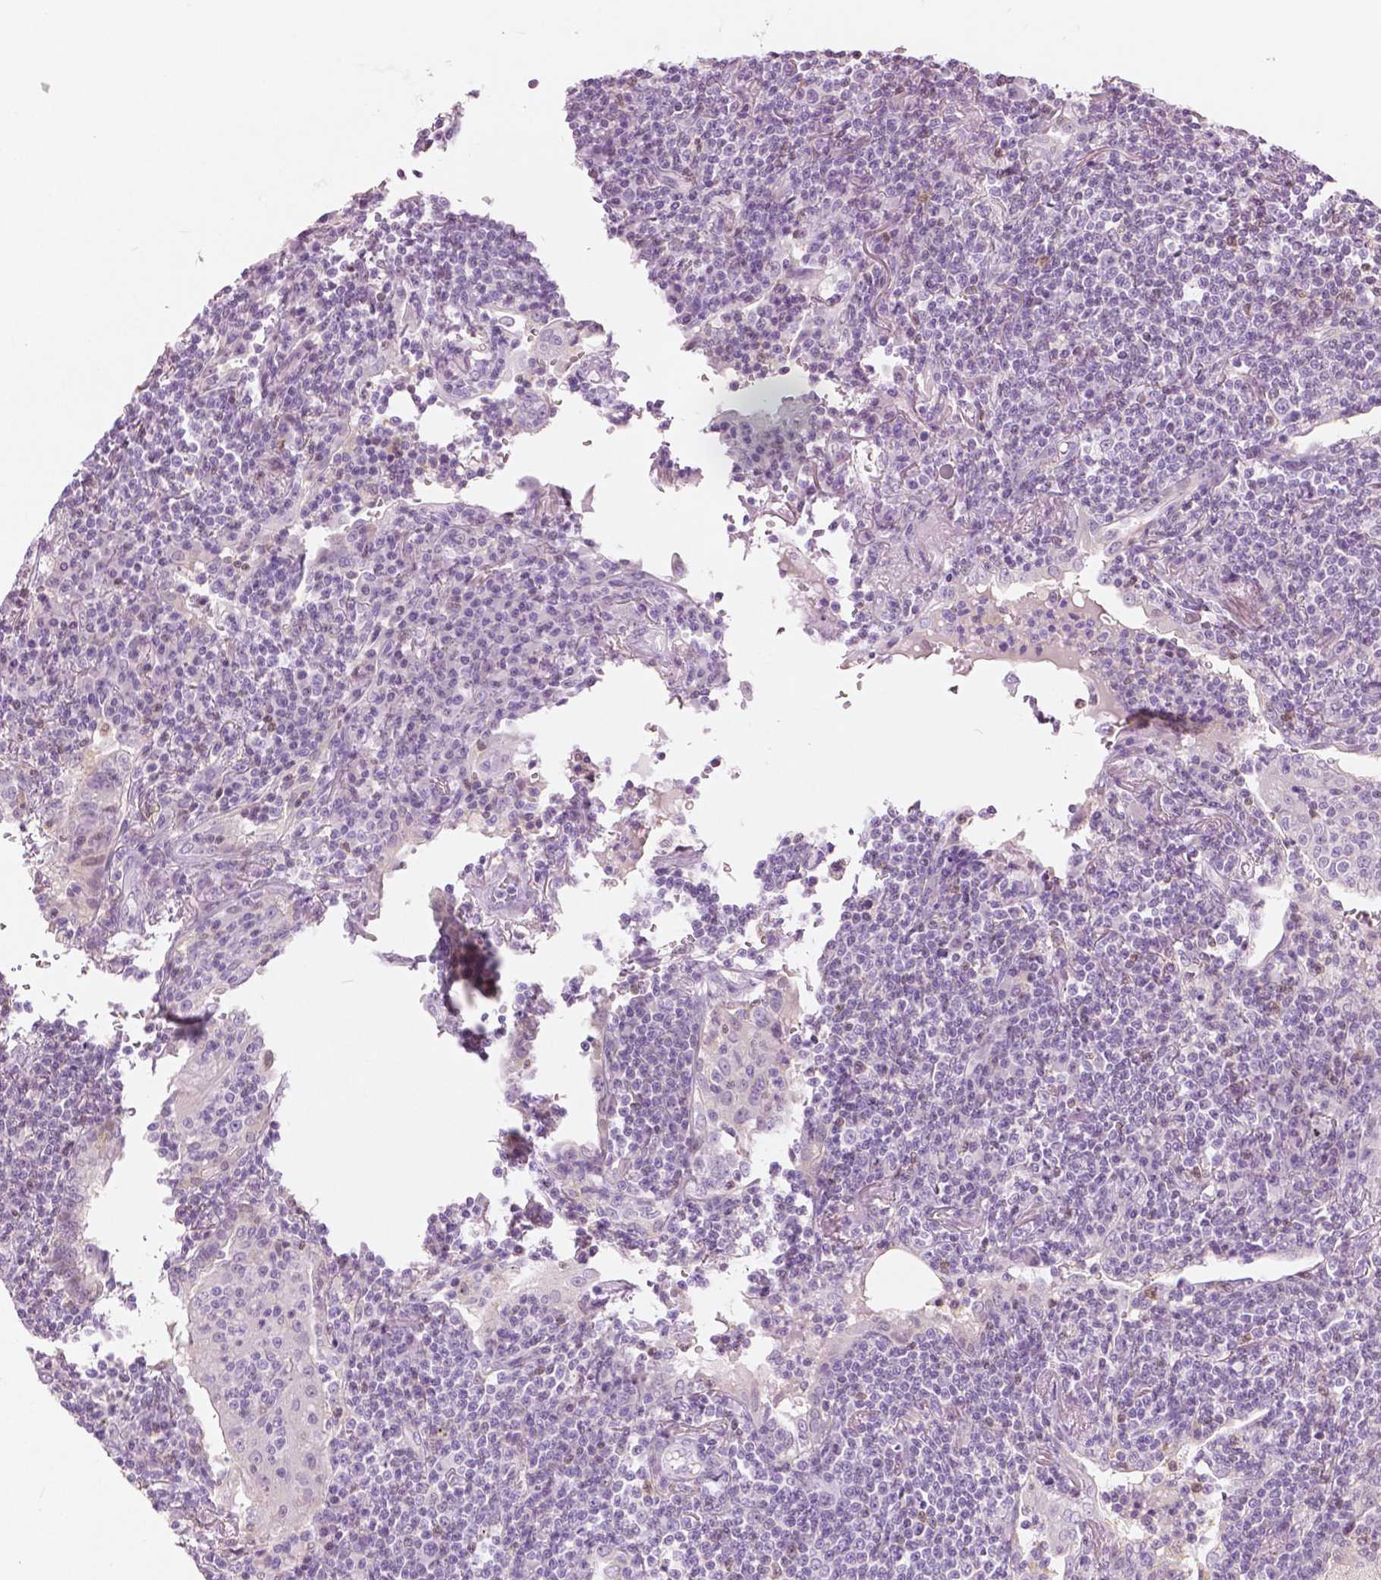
{"staining": {"intensity": "negative", "quantity": "none", "location": "none"}, "tissue": "lymphoma", "cell_type": "Tumor cells", "image_type": "cancer", "snomed": [{"axis": "morphology", "description": "Malignant lymphoma, non-Hodgkin's type, Low grade"}, {"axis": "topography", "description": "Lung"}], "caption": "This histopathology image is of lymphoma stained with IHC to label a protein in brown with the nuclei are counter-stained blue. There is no expression in tumor cells.", "gene": "GALM", "patient": {"sex": "female", "age": 71}}